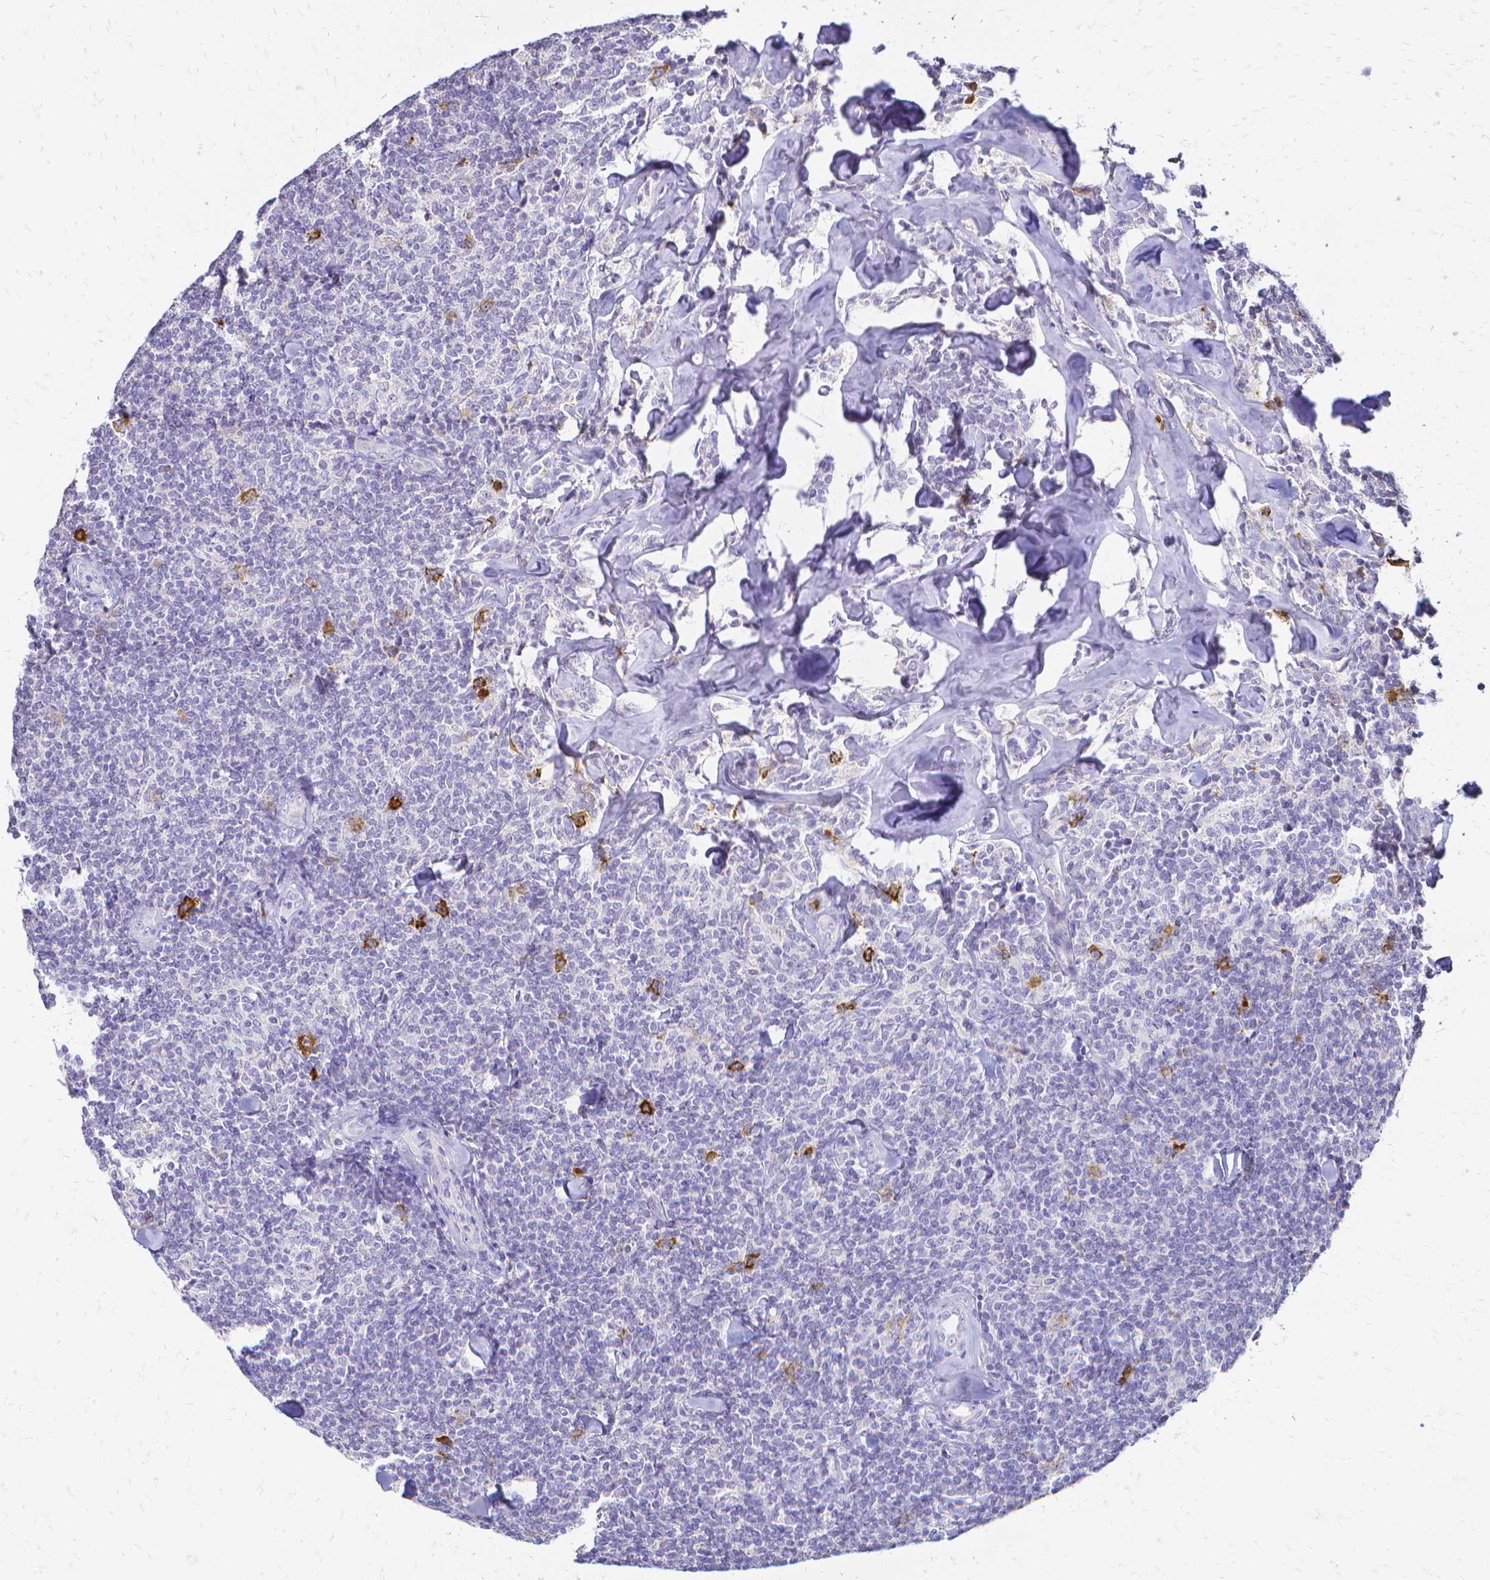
{"staining": {"intensity": "strong", "quantity": "<25%", "location": "cytoplasmic/membranous"}, "tissue": "lymphoma", "cell_type": "Tumor cells", "image_type": "cancer", "snomed": [{"axis": "morphology", "description": "Malignant lymphoma, non-Hodgkin's type, Low grade"}, {"axis": "topography", "description": "Lymph node"}], "caption": "Lymphoma stained for a protein reveals strong cytoplasmic/membranous positivity in tumor cells.", "gene": "CCNB1", "patient": {"sex": "female", "age": 56}}